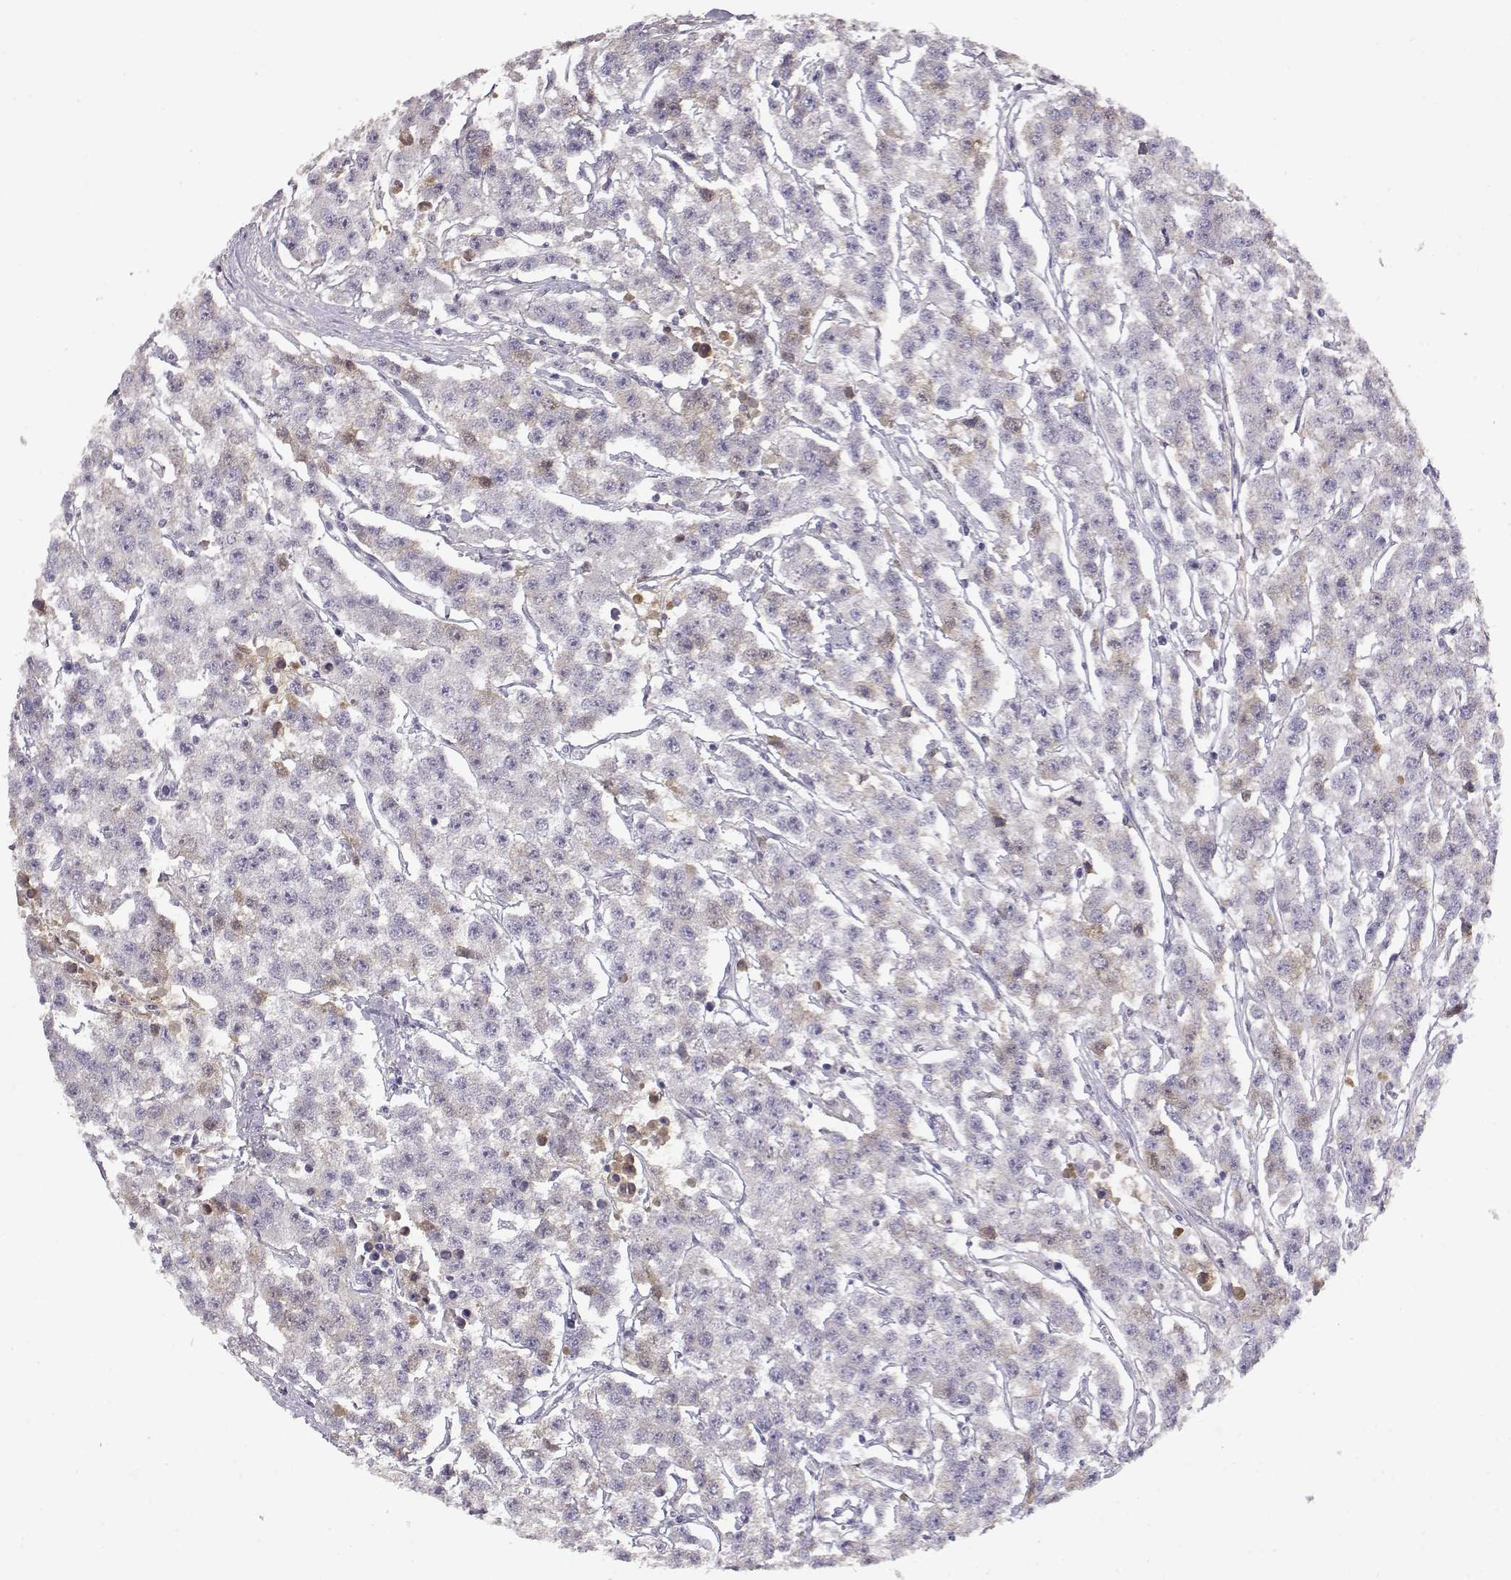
{"staining": {"intensity": "weak", "quantity": "<25%", "location": "cytoplasmic/membranous"}, "tissue": "testis cancer", "cell_type": "Tumor cells", "image_type": "cancer", "snomed": [{"axis": "morphology", "description": "Seminoma, NOS"}, {"axis": "topography", "description": "Testis"}], "caption": "DAB (3,3'-diaminobenzidine) immunohistochemical staining of seminoma (testis) demonstrates no significant positivity in tumor cells.", "gene": "TACR1", "patient": {"sex": "male", "age": 59}}